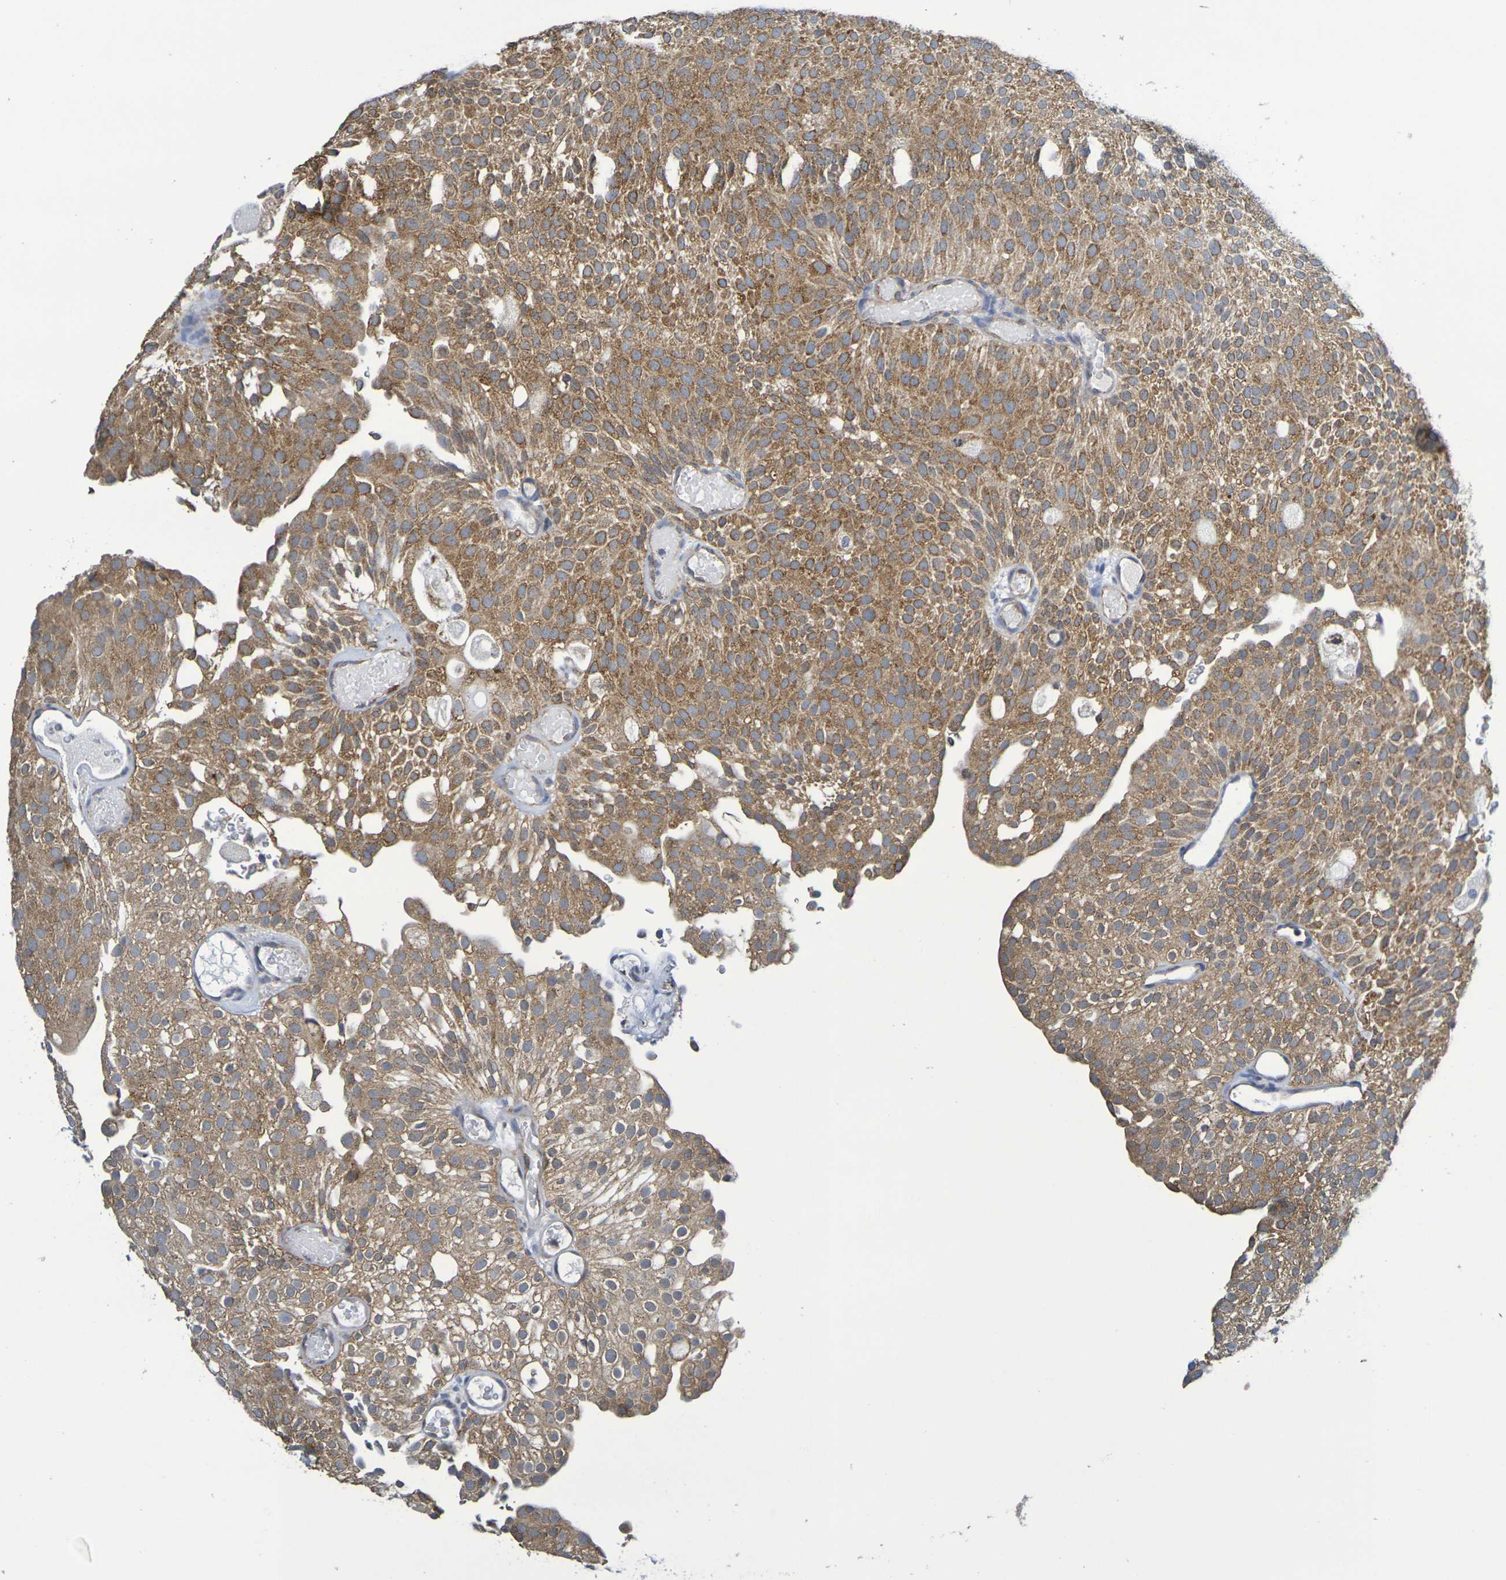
{"staining": {"intensity": "moderate", "quantity": ">75%", "location": "cytoplasmic/membranous"}, "tissue": "urothelial cancer", "cell_type": "Tumor cells", "image_type": "cancer", "snomed": [{"axis": "morphology", "description": "Urothelial carcinoma, Low grade"}, {"axis": "topography", "description": "Urinary bladder"}], "caption": "The photomicrograph demonstrates a brown stain indicating the presence of a protein in the cytoplasmic/membranous of tumor cells in urothelial cancer.", "gene": "CHRNB1", "patient": {"sex": "male", "age": 78}}